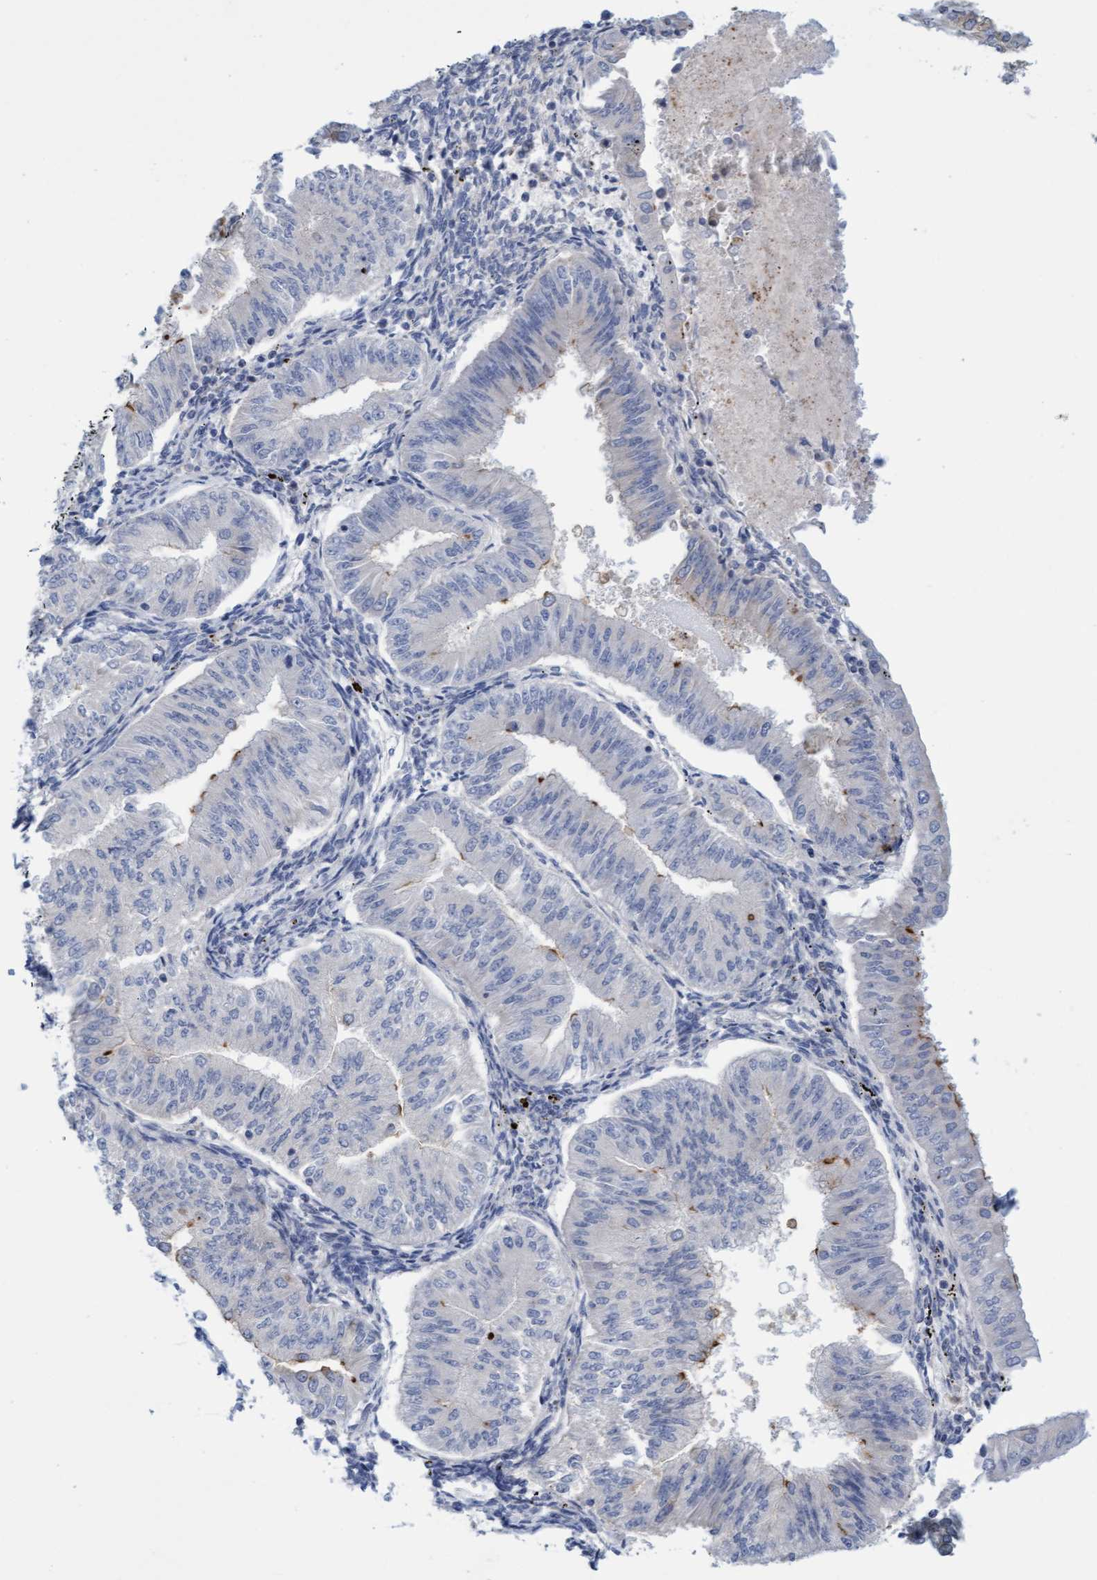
{"staining": {"intensity": "moderate", "quantity": "<25%", "location": "cytoplasmic/membranous"}, "tissue": "endometrial cancer", "cell_type": "Tumor cells", "image_type": "cancer", "snomed": [{"axis": "morphology", "description": "Normal tissue, NOS"}, {"axis": "morphology", "description": "Adenocarcinoma, NOS"}, {"axis": "topography", "description": "Endometrium"}], "caption": "DAB (3,3'-diaminobenzidine) immunohistochemical staining of human endometrial cancer shows moderate cytoplasmic/membranous protein expression in approximately <25% of tumor cells.", "gene": "SLC28A3", "patient": {"sex": "female", "age": 53}}